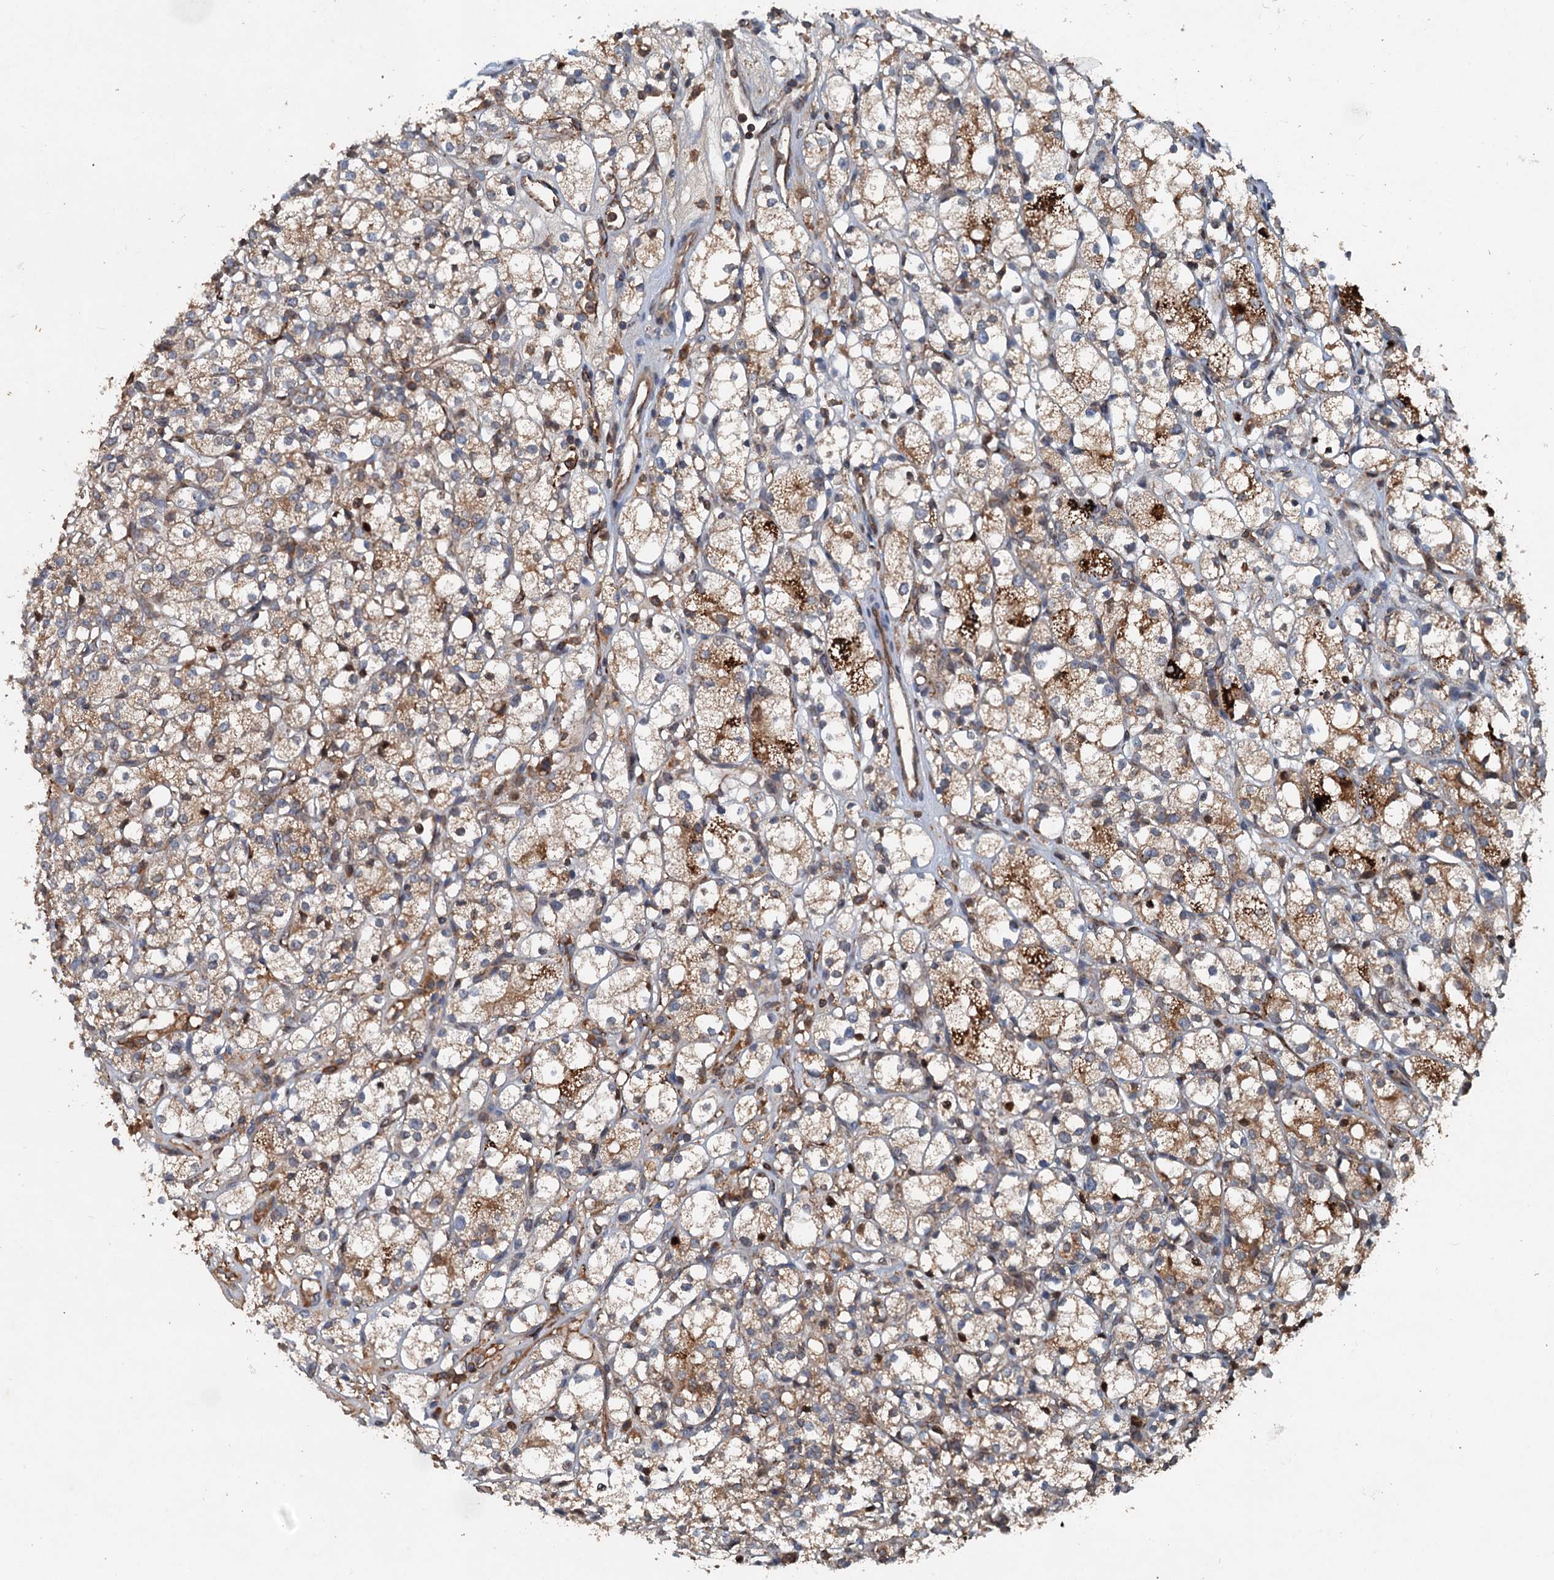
{"staining": {"intensity": "moderate", "quantity": "25%-75%", "location": "cytoplasmic/membranous"}, "tissue": "renal cancer", "cell_type": "Tumor cells", "image_type": "cancer", "snomed": [{"axis": "morphology", "description": "Adenocarcinoma, NOS"}, {"axis": "topography", "description": "Kidney"}], "caption": "High-power microscopy captured an immunohistochemistry micrograph of renal cancer, revealing moderate cytoplasmic/membranous positivity in approximately 25%-75% of tumor cells.", "gene": "TAPBPL", "patient": {"sex": "male", "age": 77}}